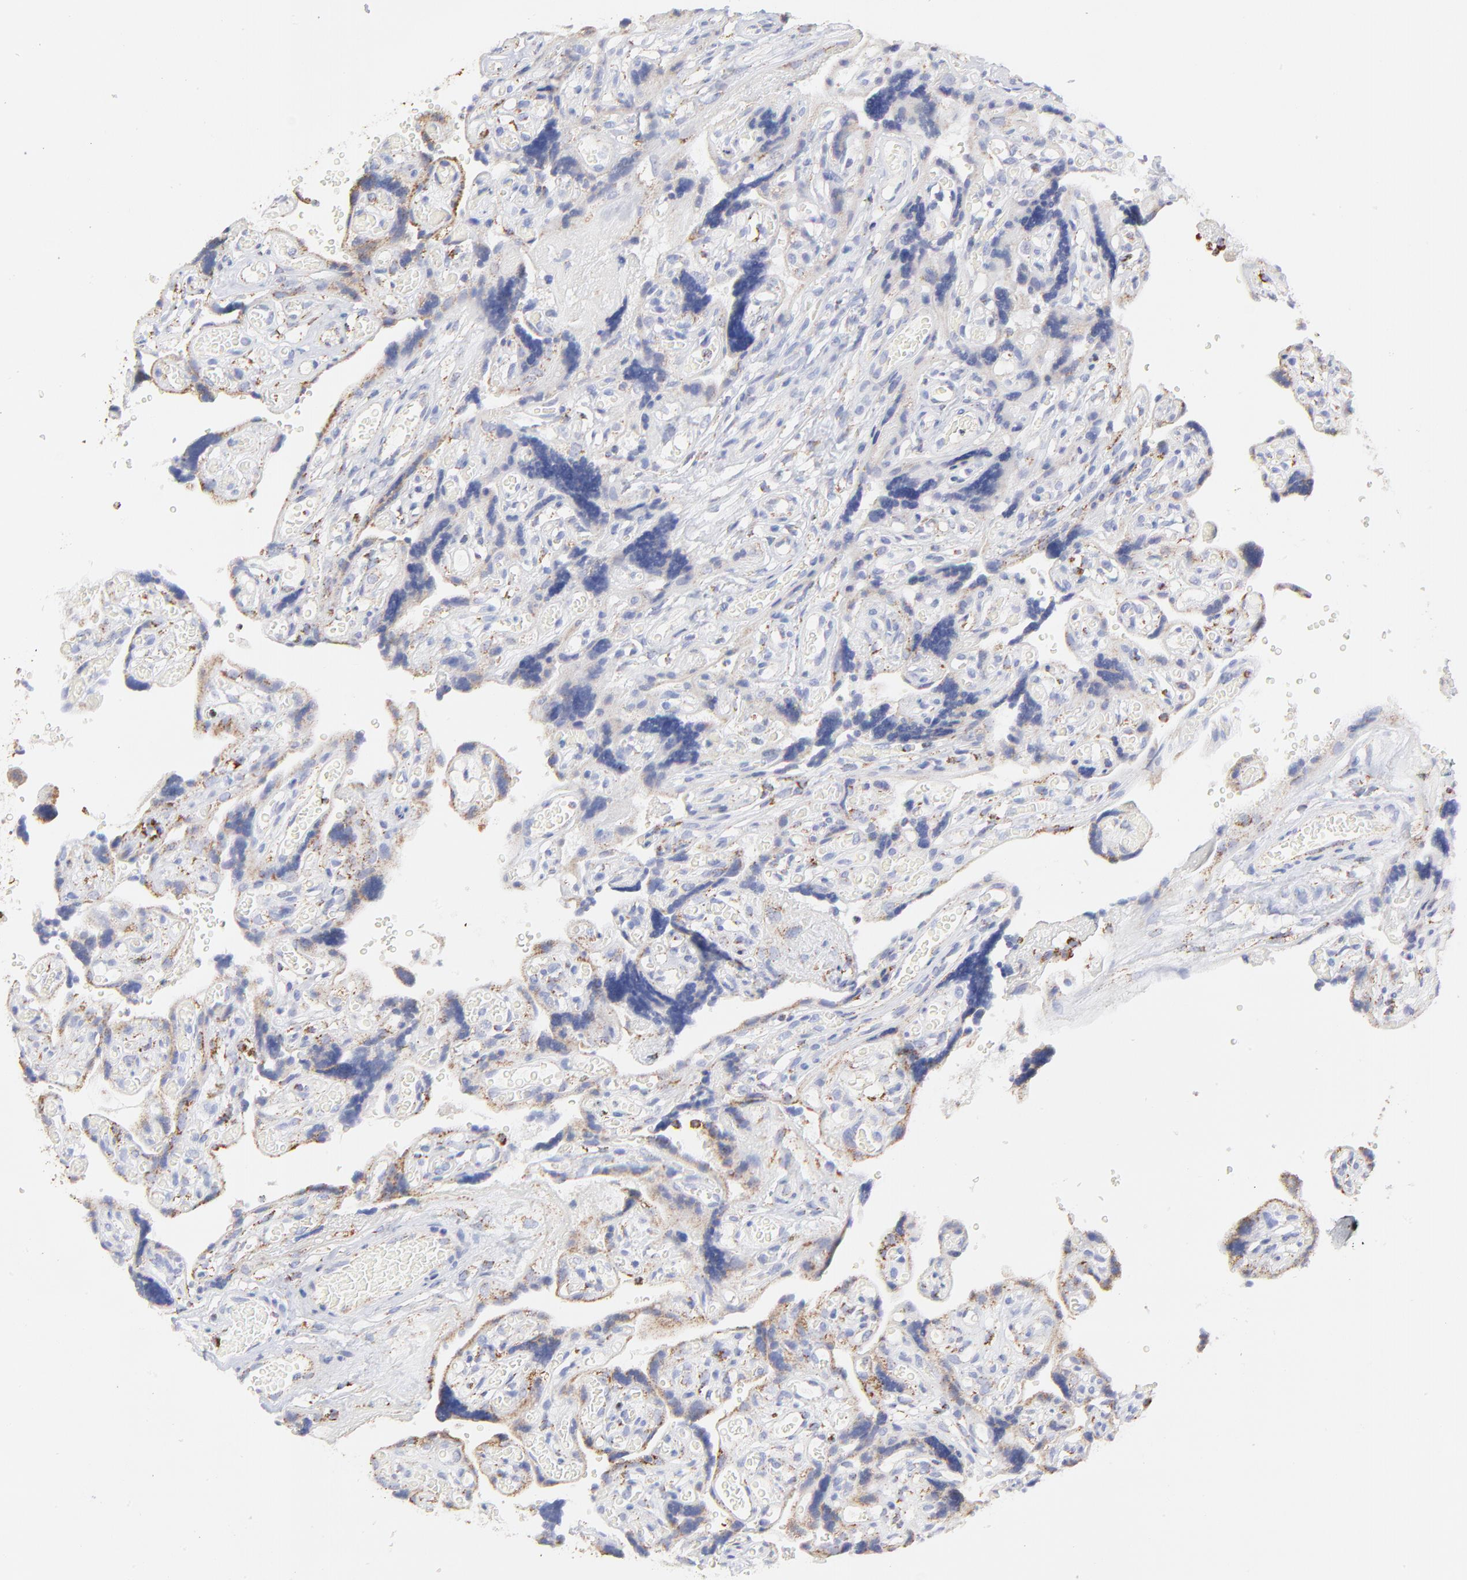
{"staining": {"intensity": "moderate", "quantity": ">75%", "location": "cytoplasmic/membranous"}, "tissue": "placenta", "cell_type": "Decidual cells", "image_type": "normal", "snomed": [{"axis": "morphology", "description": "Normal tissue, NOS"}, {"axis": "topography", "description": "Placenta"}], "caption": "Protein staining of benign placenta reveals moderate cytoplasmic/membranous positivity in approximately >75% of decidual cells.", "gene": "COX4I1", "patient": {"sex": "female", "age": 30}}